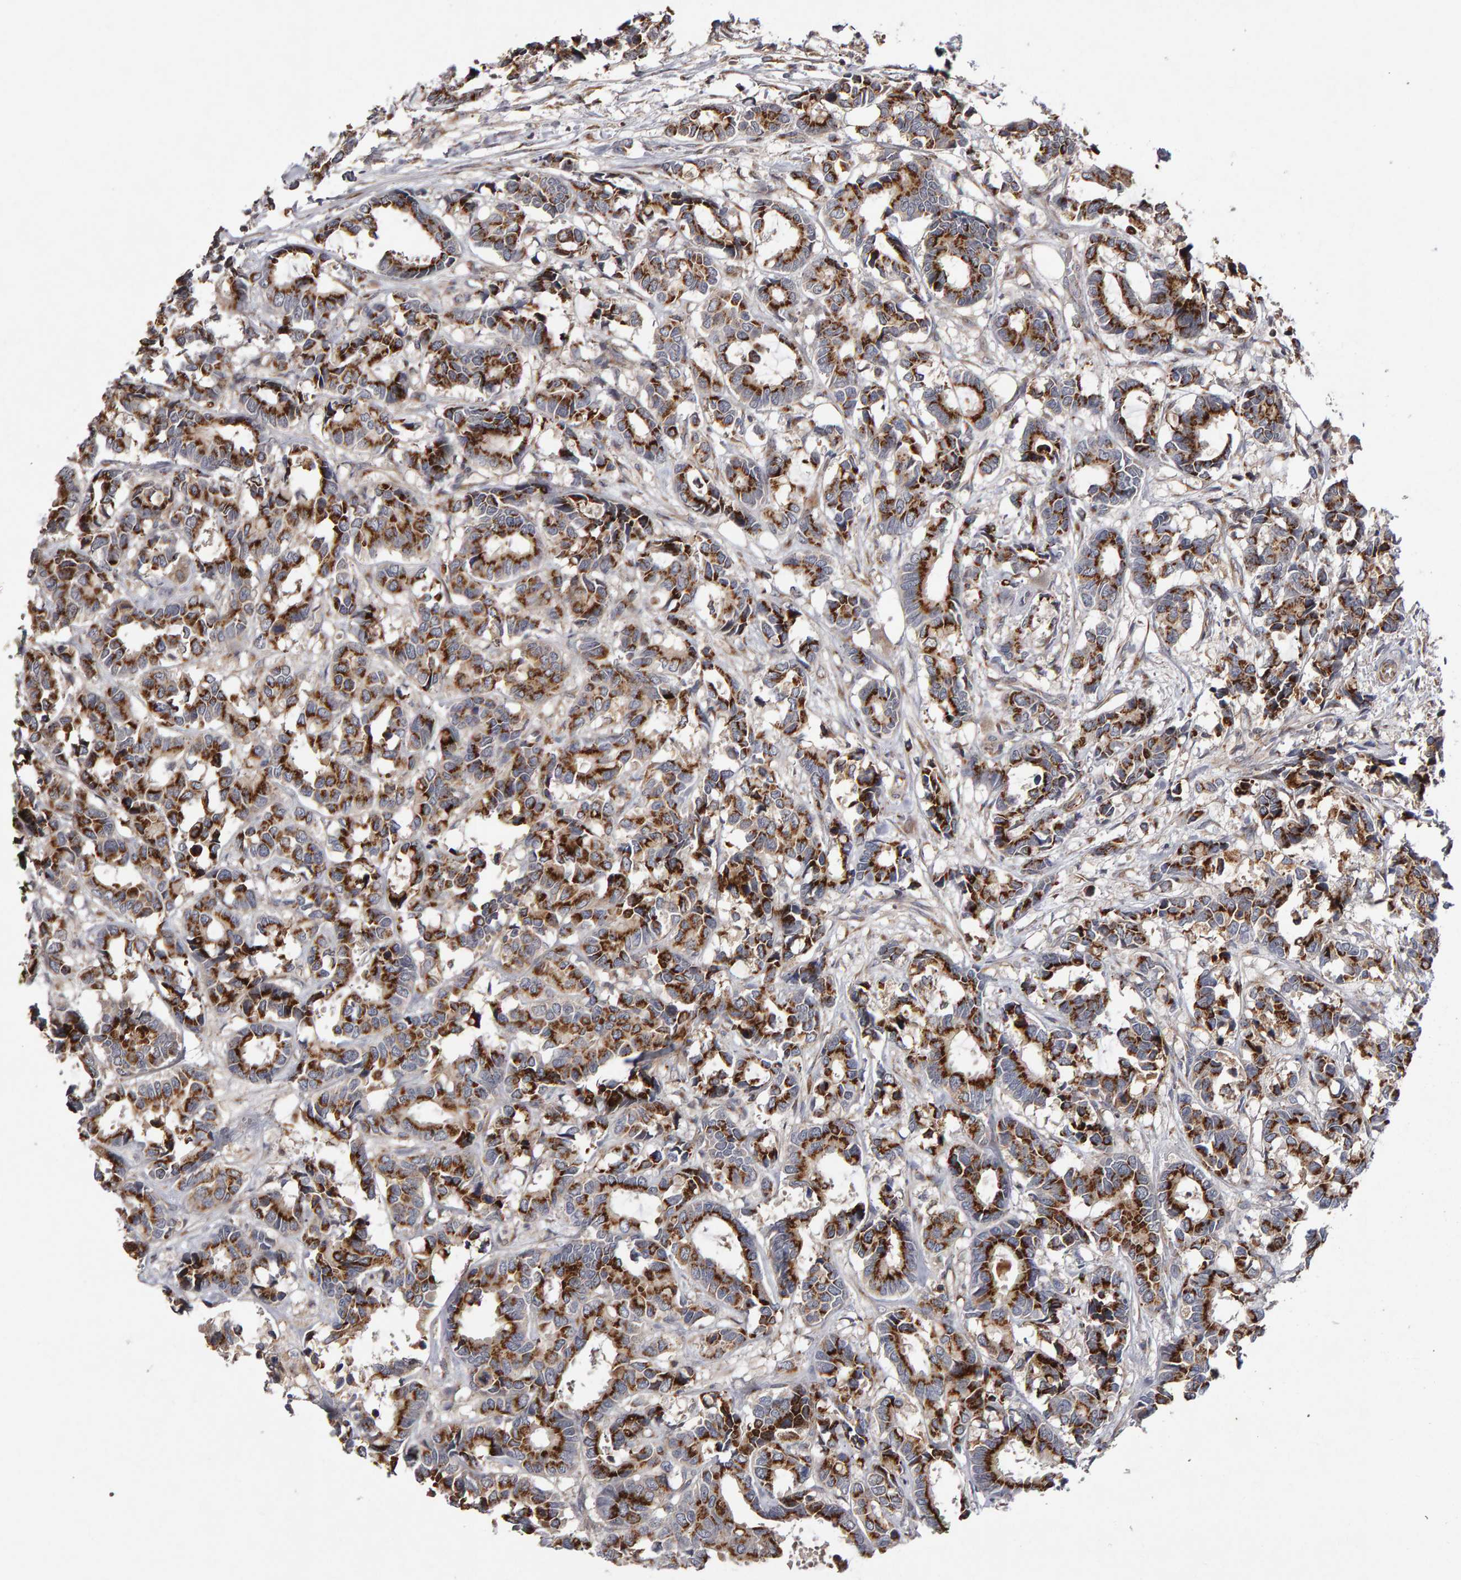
{"staining": {"intensity": "strong", "quantity": ">75%", "location": "cytoplasmic/membranous"}, "tissue": "breast cancer", "cell_type": "Tumor cells", "image_type": "cancer", "snomed": [{"axis": "morphology", "description": "Duct carcinoma"}, {"axis": "topography", "description": "Breast"}], "caption": "Breast intraductal carcinoma stained for a protein reveals strong cytoplasmic/membranous positivity in tumor cells. (Brightfield microscopy of DAB IHC at high magnification).", "gene": "CANT1", "patient": {"sex": "female", "age": 87}}